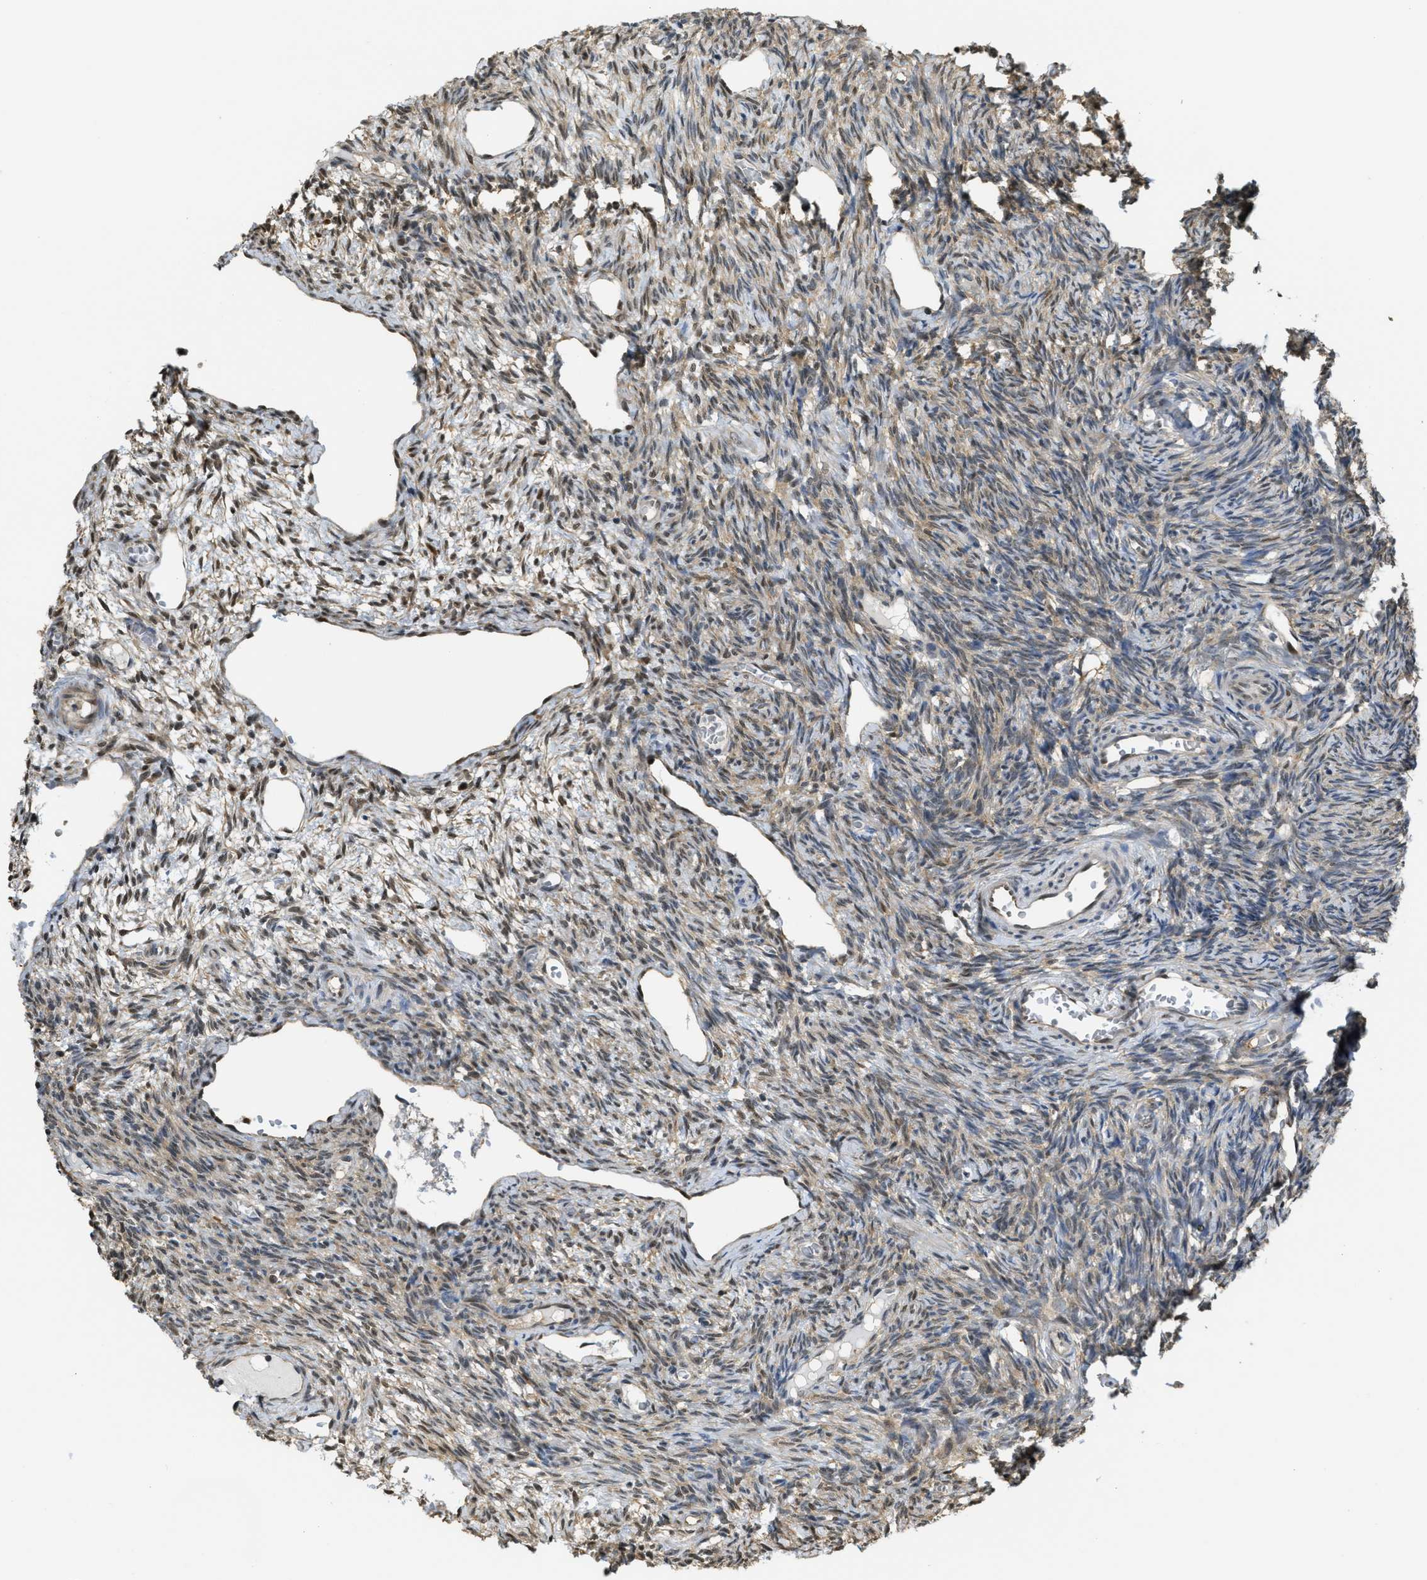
{"staining": {"intensity": "weak", "quantity": "25%-75%", "location": "cytoplasmic/membranous,nuclear"}, "tissue": "ovary", "cell_type": "Ovarian stroma cells", "image_type": "normal", "snomed": [{"axis": "morphology", "description": "Normal tissue, NOS"}, {"axis": "topography", "description": "Ovary"}], "caption": "A high-resolution histopathology image shows immunohistochemistry (IHC) staining of normal ovary, which displays weak cytoplasmic/membranous,nuclear positivity in about 25%-75% of ovarian stroma cells.", "gene": "PSMC5", "patient": {"sex": "female", "age": 27}}